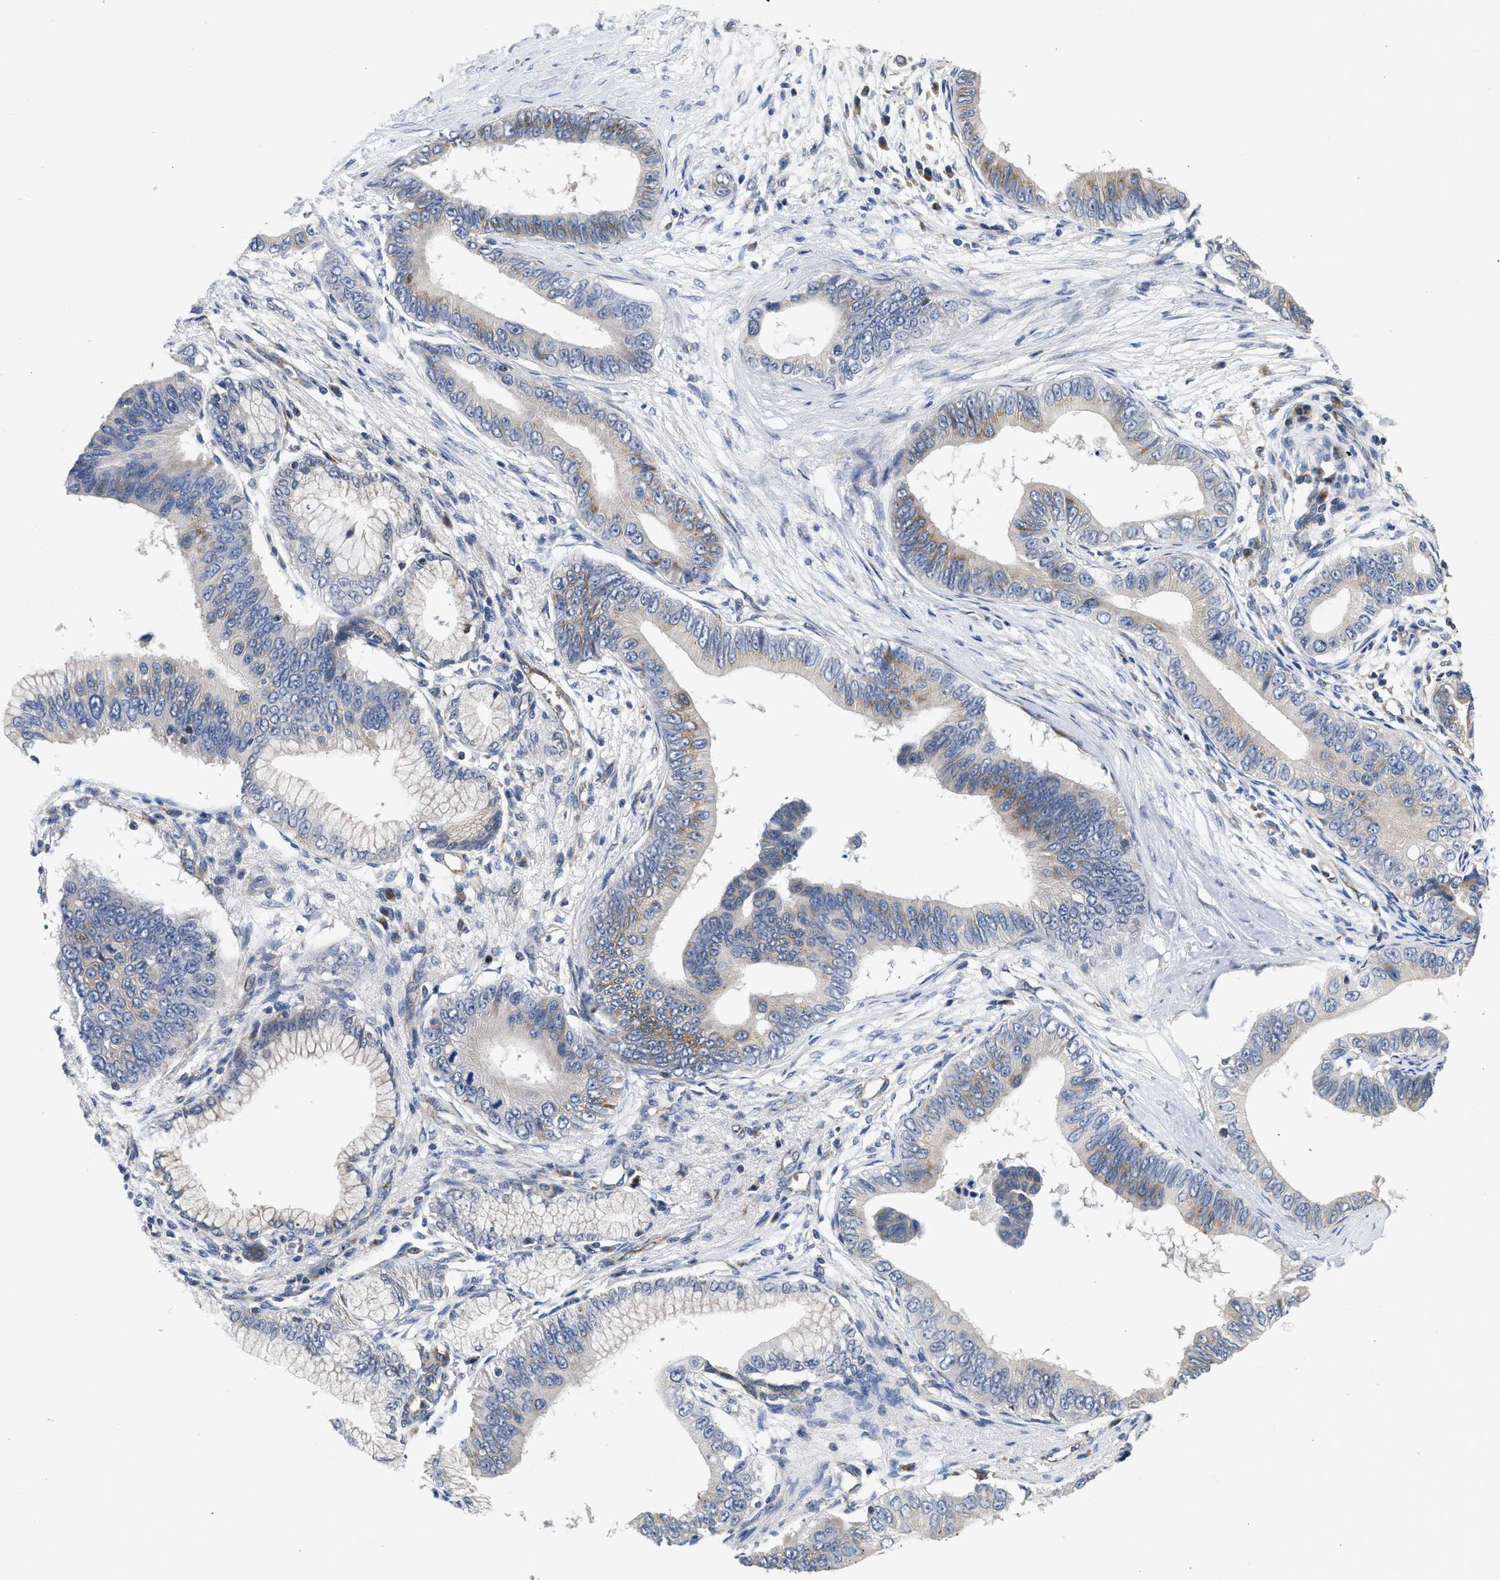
{"staining": {"intensity": "weak", "quantity": "<25%", "location": "cytoplasmic/membranous"}, "tissue": "pancreatic cancer", "cell_type": "Tumor cells", "image_type": "cancer", "snomed": [{"axis": "morphology", "description": "Adenocarcinoma, NOS"}, {"axis": "topography", "description": "Pancreas"}], "caption": "Immunohistochemical staining of human pancreatic cancer displays no significant staining in tumor cells.", "gene": "PIM1", "patient": {"sex": "male", "age": 77}}